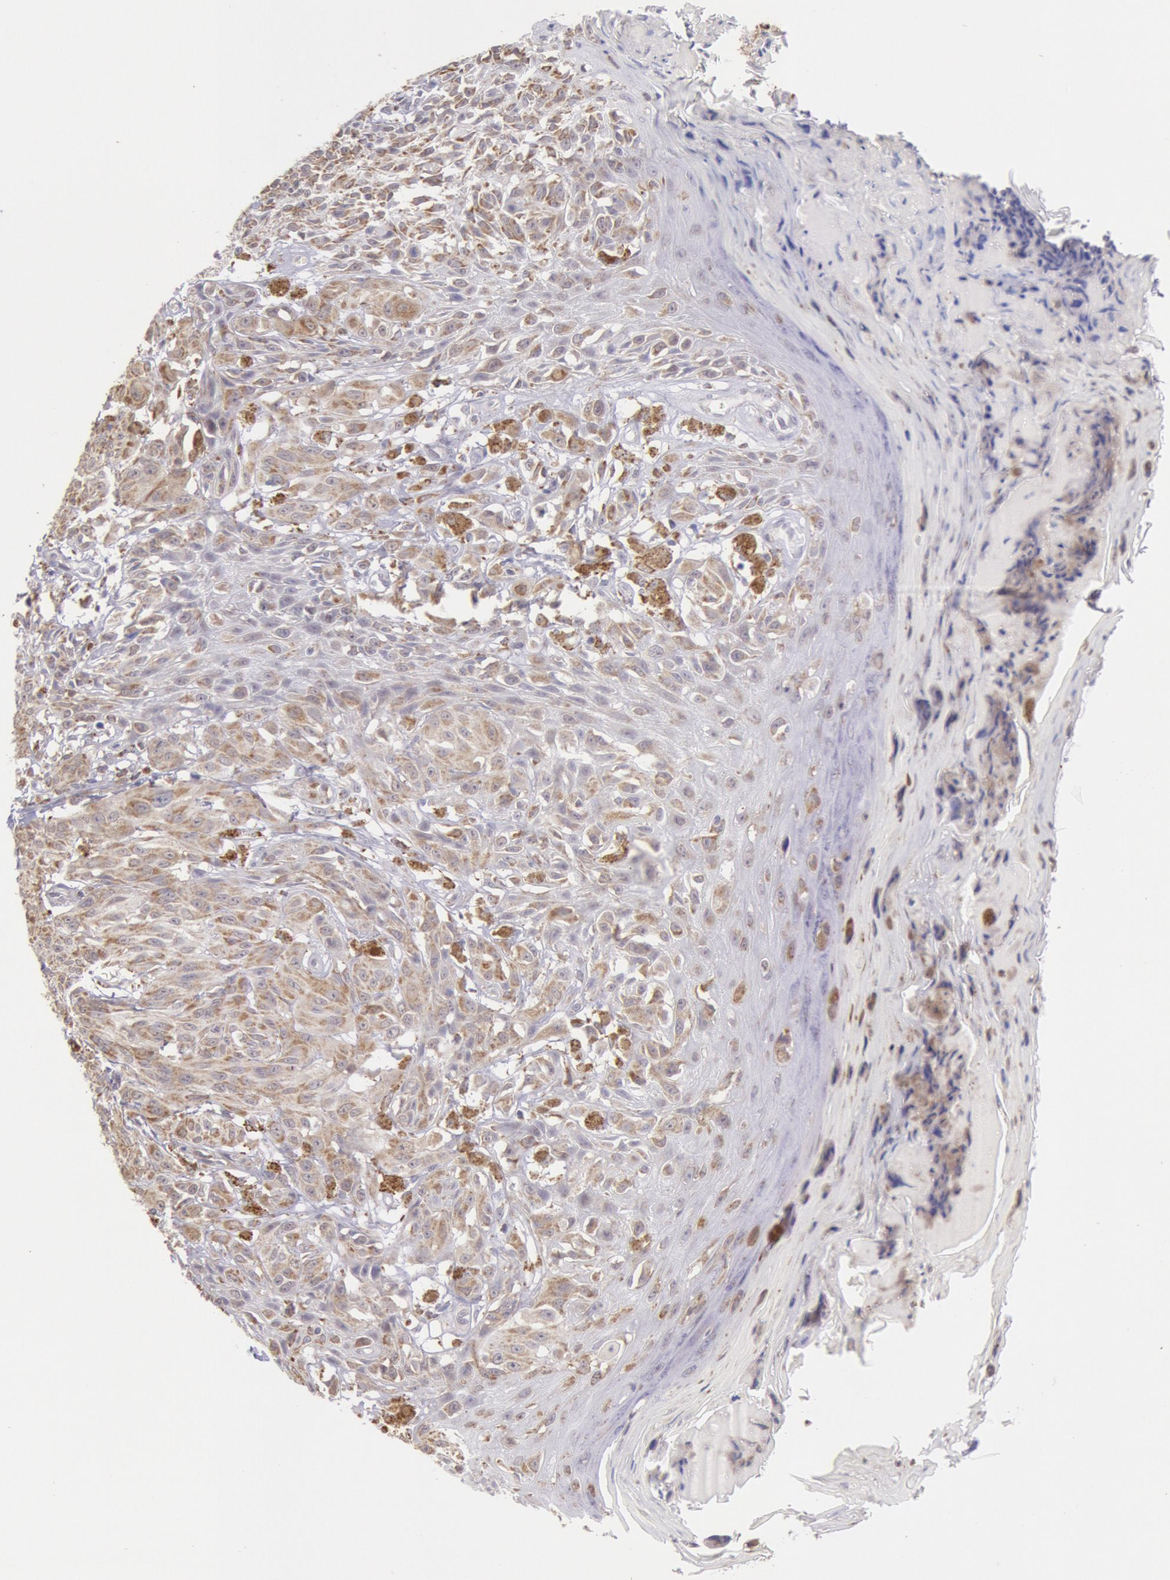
{"staining": {"intensity": "strong", "quantity": ">75%", "location": "cytoplasmic/membranous"}, "tissue": "melanoma", "cell_type": "Tumor cells", "image_type": "cancer", "snomed": [{"axis": "morphology", "description": "Malignant melanoma, NOS"}, {"axis": "topography", "description": "Skin"}], "caption": "A high amount of strong cytoplasmic/membranous expression is identified in about >75% of tumor cells in malignant melanoma tissue.", "gene": "FRMD6", "patient": {"sex": "female", "age": 77}}